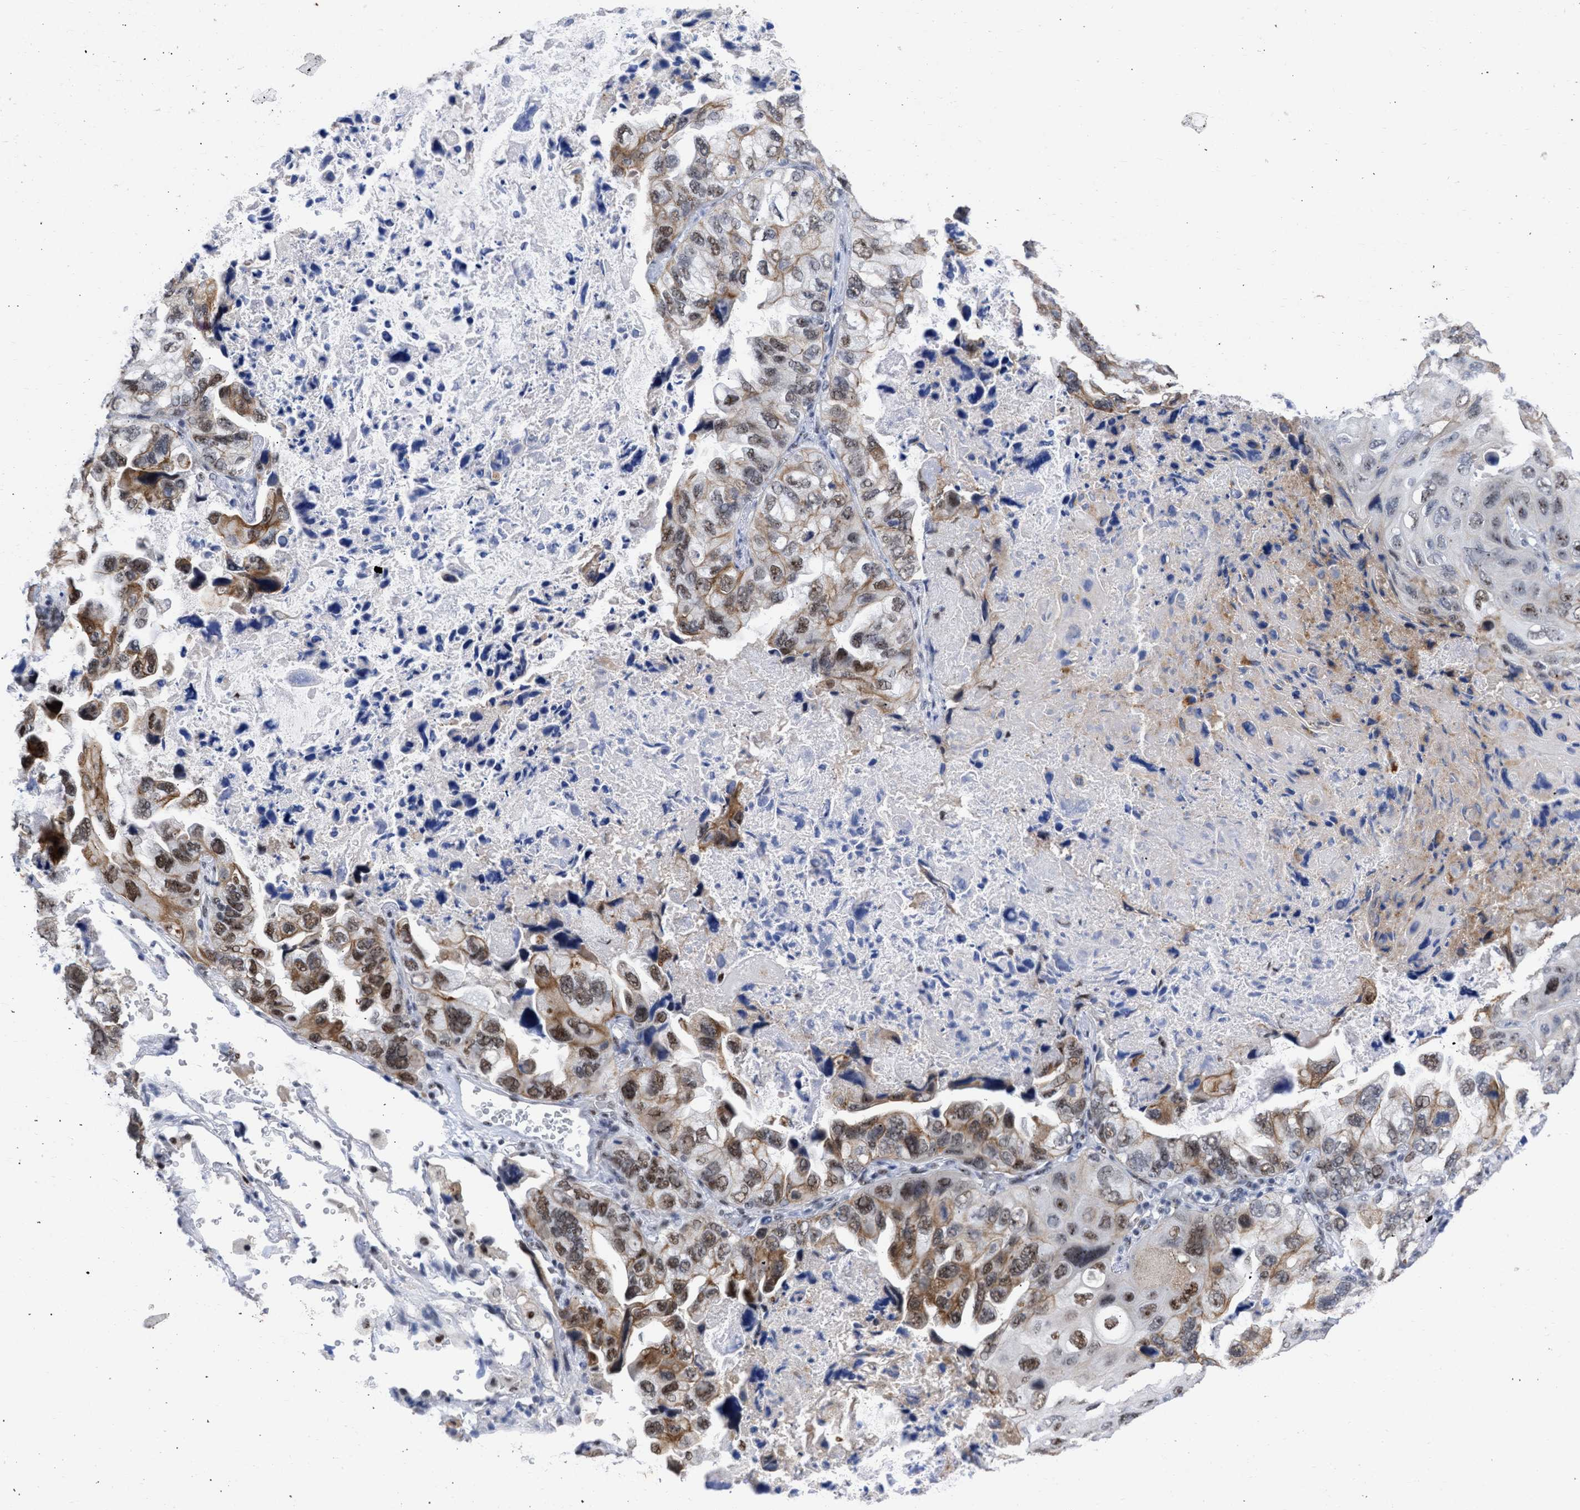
{"staining": {"intensity": "moderate", "quantity": ">75%", "location": "cytoplasmic/membranous,nuclear"}, "tissue": "lung cancer", "cell_type": "Tumor cells", "image_type": "cancer", "snomed": [{"axis": "morphology", "description": "Squamous cell carcinoma, NOS"}, {"axis": "topography", "description": "Lung"}], "caption": "Immunohistochemistry (IHC) photomicrograph of lung cancer stained for a protein (brown), which demonstrates medium levels of moderate cytoplasmic/membranous and nuclear staining in about >75% of tumor cells.", "gene": "DDX41", "patient": {"sex": "female", "age": 73}}